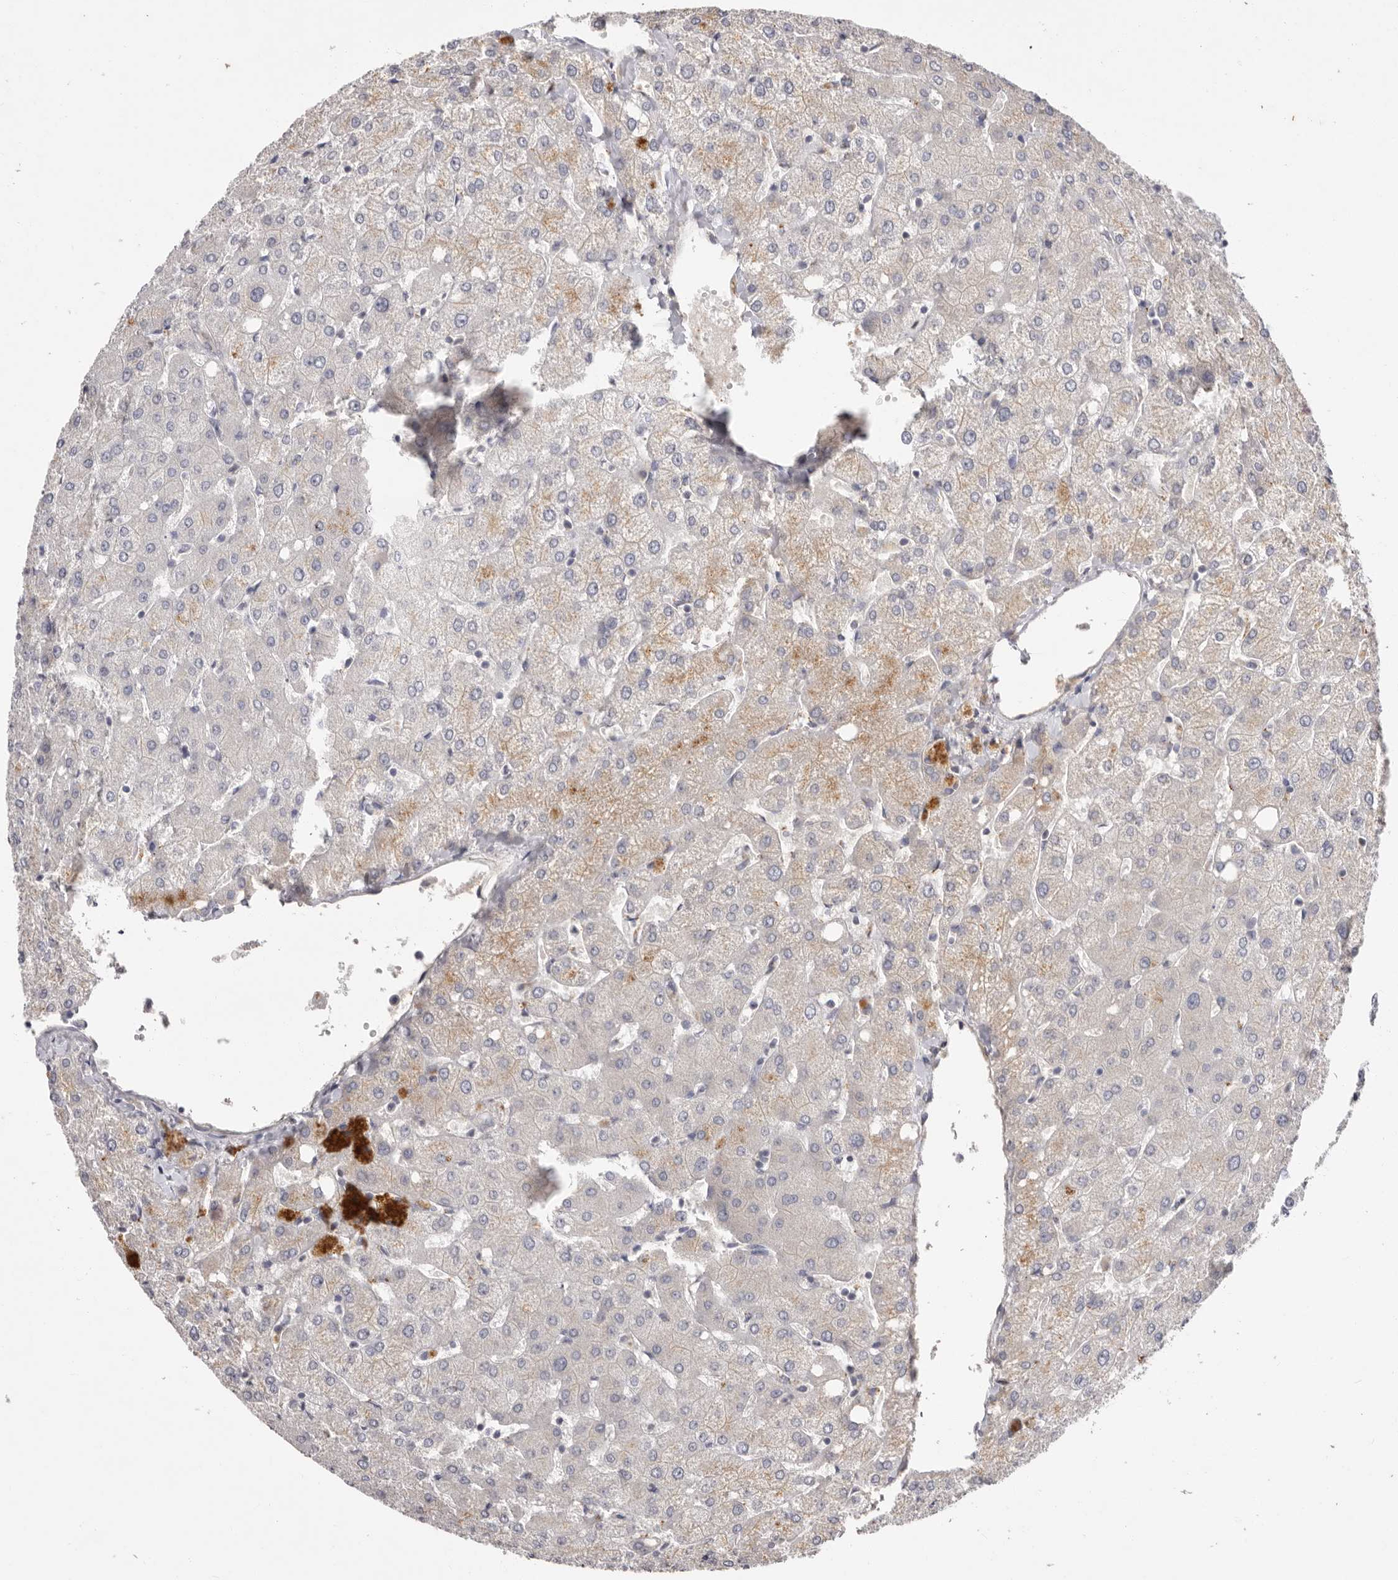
{"staining": {"intensity": "negative", "quantity": "none", "location": "none"}, "tissue": "liver", "cell_type": "Cholangiocytes", "image_type": "normal", "snomed": [{"axis": "morphology", "description": "Normal tissue, NOS"}, {"axis": "topography", "description": "Liver"}], "caption": "Immunohistochemistry photomicrograph of normal liver stained for a protein (brown), which exhibits no positivity in cholangiocytes. The staining was performed using DAB to visualize the protein expression in brown, while the nuclei were stained in blue with hematoxylin (Magnification: 20x).", "gene": "FAM167B", "patient": {"sex": "female", "age": 54}}